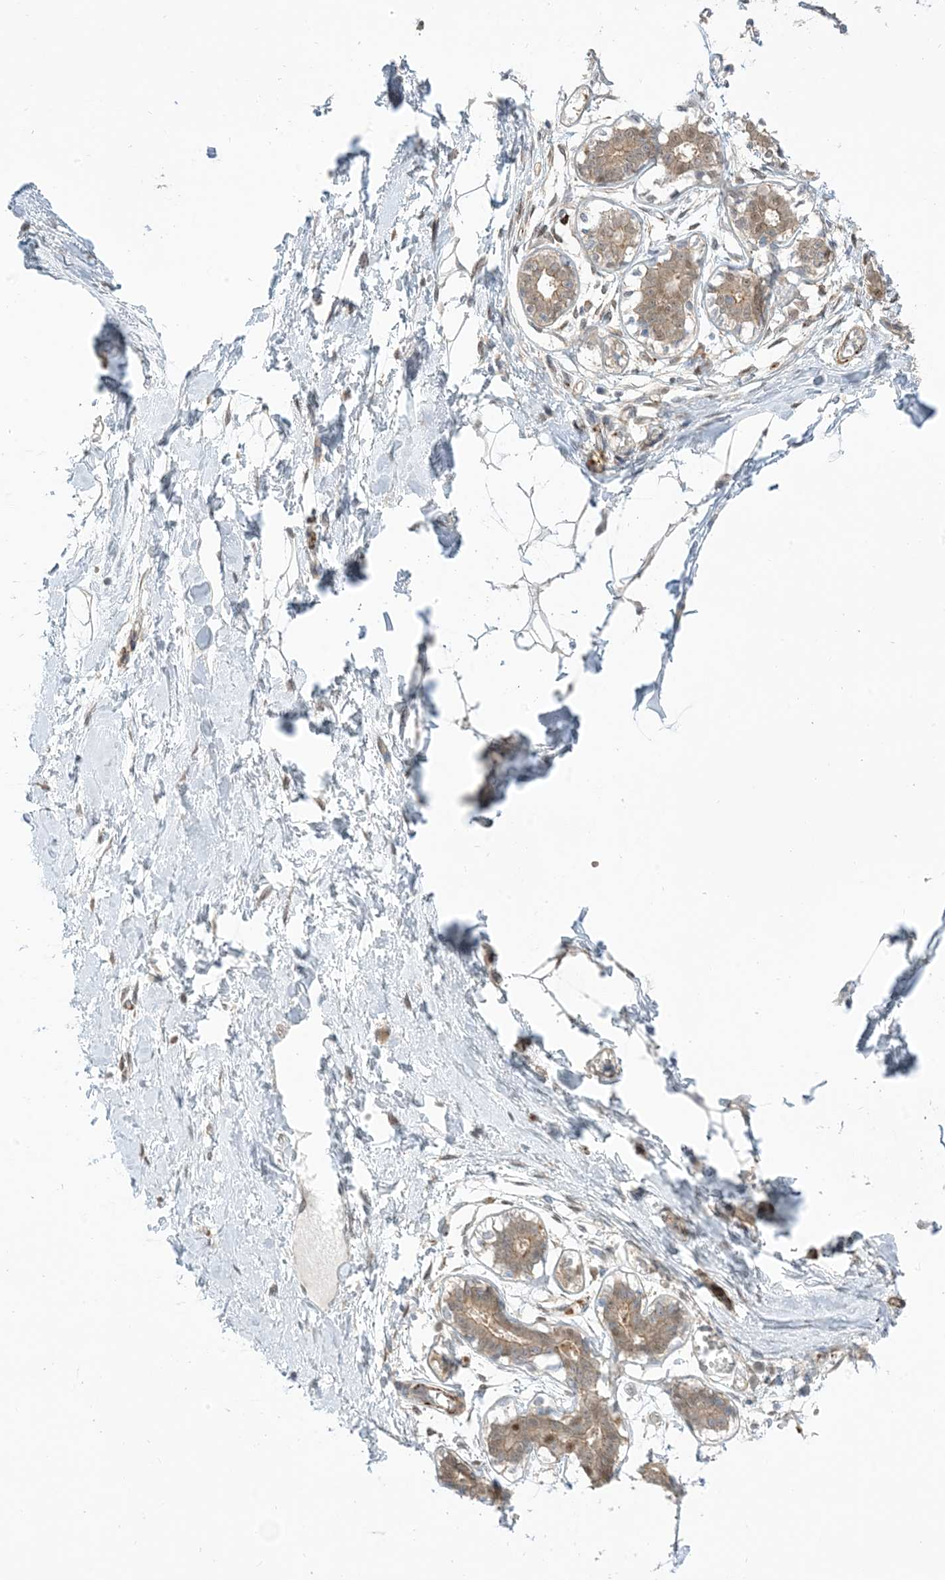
{"staining": {"intensity": "negative", "quantity": "none", "location": "none"}, "tissue": "breast", "cell_type": "Adipocytes", "image_type": "normal", "snomed": [{"axis": "morphology", "description": "Normal tissue, NOS"}, {"axis": "topography", "description": "Breast"}], "caption": "Immunohistochemistry photomicrograph of normal breast: human breast stained with DAB (3,3'-diaminobenzidine) shows no significant protein positivity in adipocytes.", "gene": "RIN1", "patient": {"sex": "female", "age": 27}}